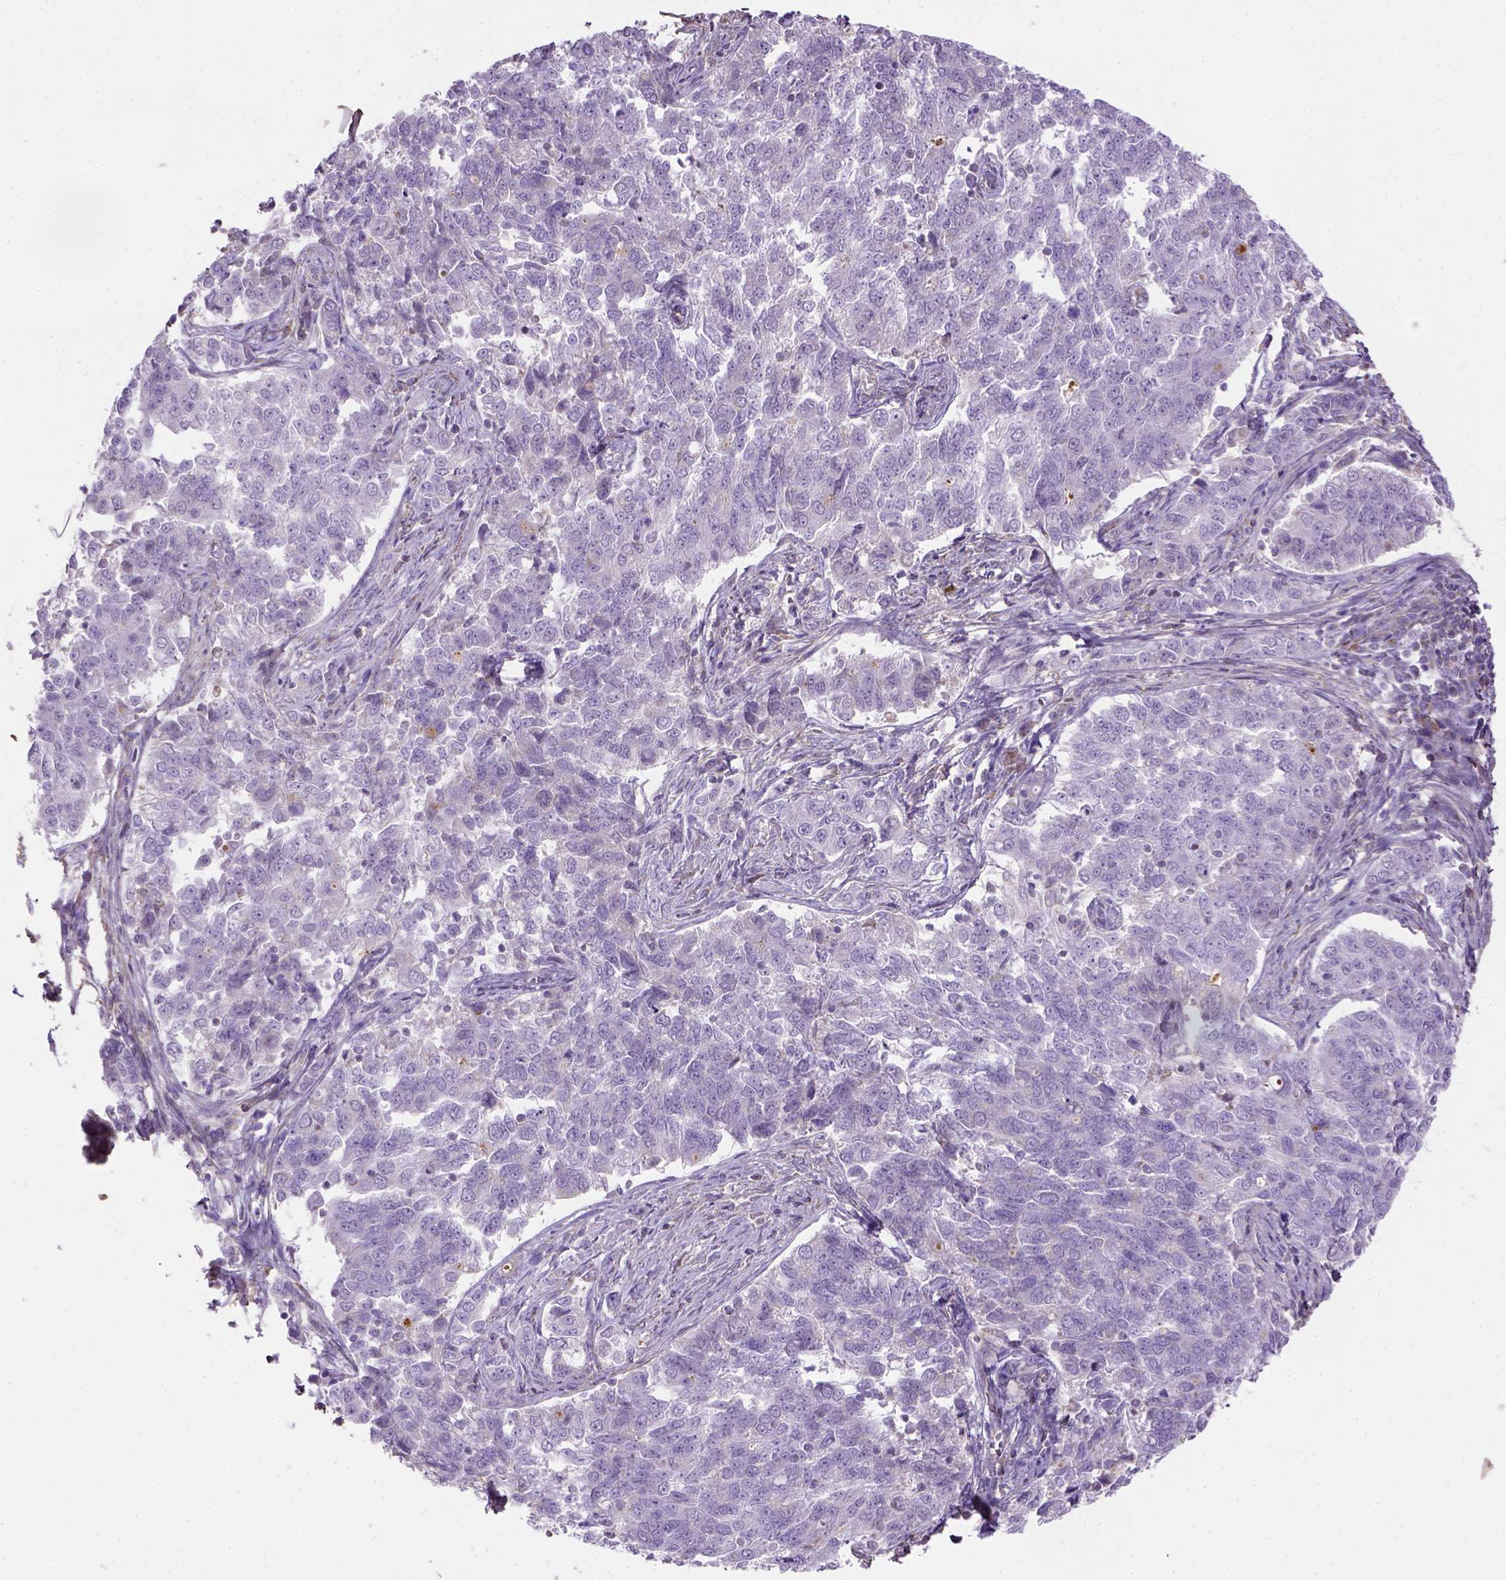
{"staining": {"intensity": "negative", "quantity": "none", "location": "none"}, "tissue": "endometrial cancer", "cell_type": "Tumor cells", "image_type": "cancer", "snomed": [{"axis": "morphology", "description": "Adenocarcinoma, NOS"}, {"axis": "topography", "description": "Endometrium"}], "caption": "A photomicrograph of human adenocarcinoma (endometrial) is negative for staining in tumor cells.", "gene": "HTRA1", "patient": {"sex": "female", "age": 43}}